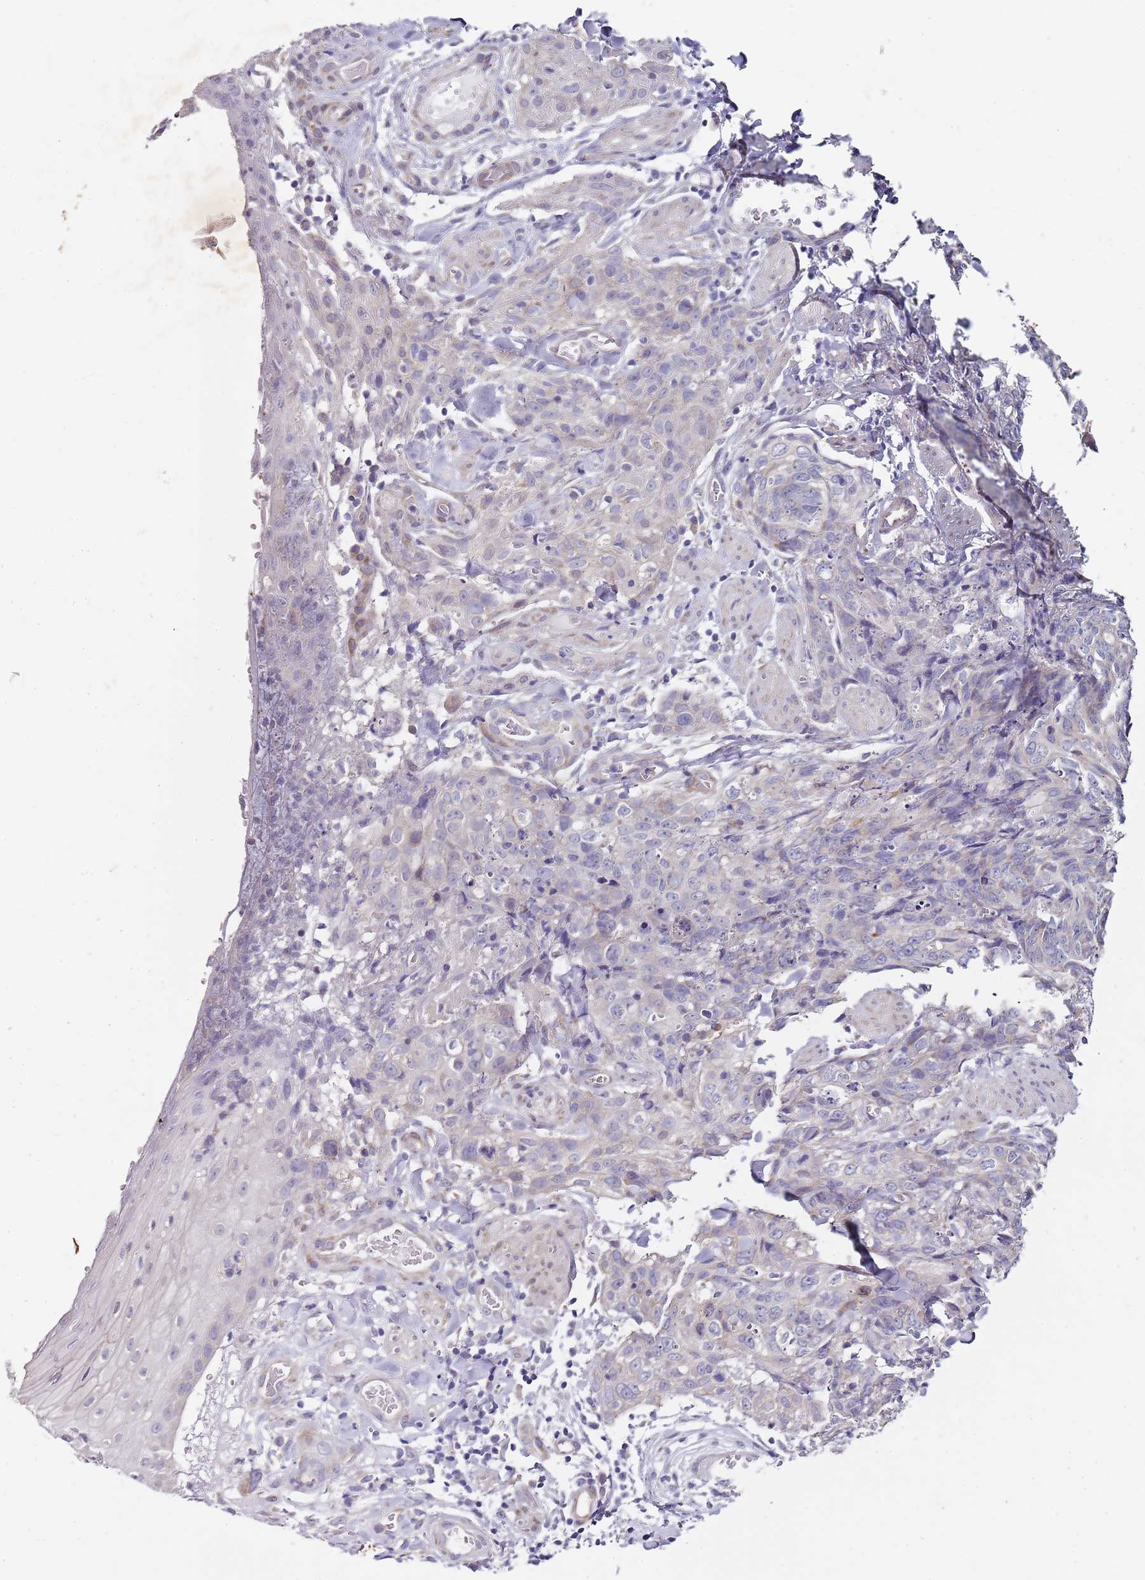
{"staining": {"intensity": "negative", "quantity": "none", "location": "none"}, "tissue": "skin cancer", "cell_type": "Tumor cells", "image_type": "cancer", "snomed": [{"axis": "morphology", "description": "Squamous cell carcinoma, NOS"}, {"axis": "topography", "description": "Skin"}, {"axis": "topography", "description": "Vulva"}], "caption": "Immunohistochemical staining of skin squamous cell carcinoma reveals no significant positivity in tumor cells.", "gene": "TBC1D9", "patient": {"sex": "female", "age": 85}}